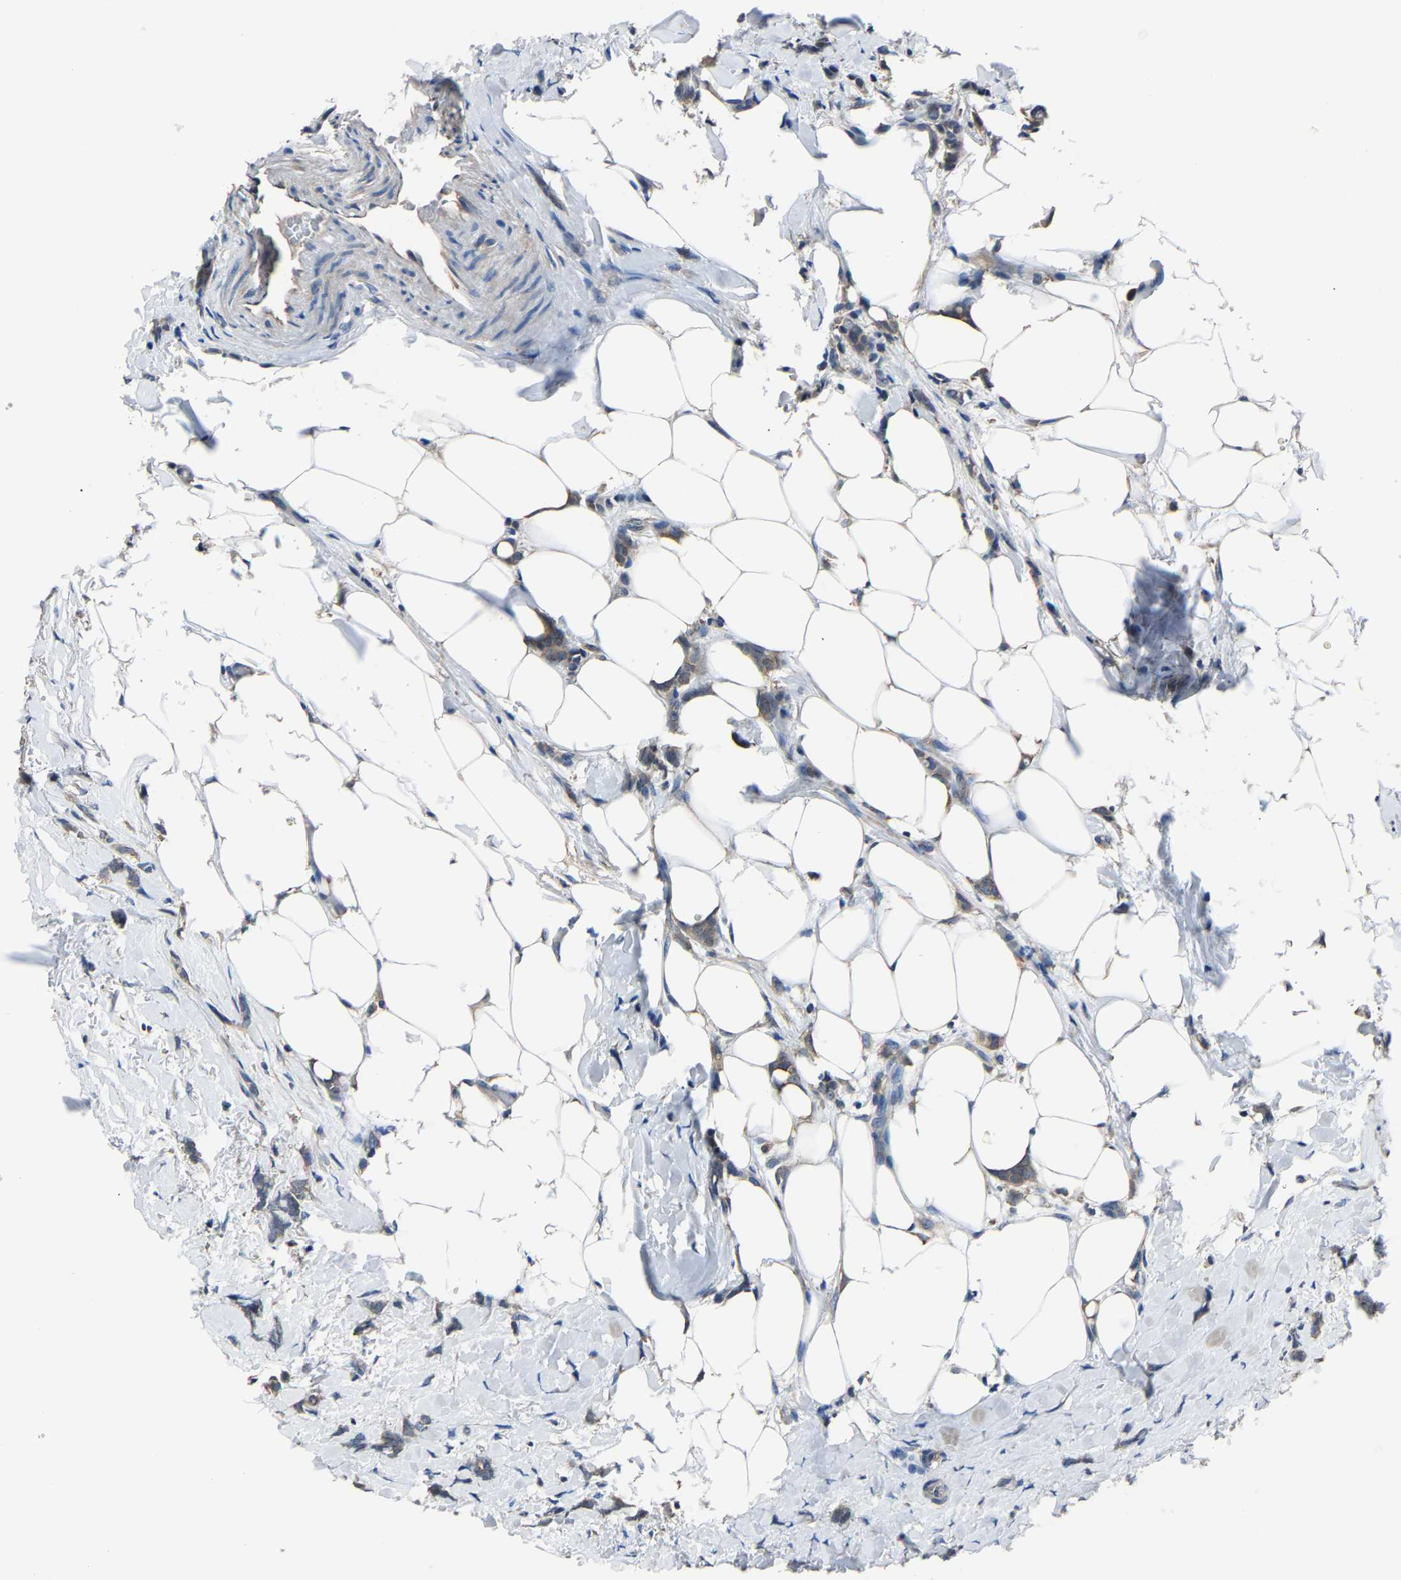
{"staining": {"intensity": "weak", "quantity": ">75%", "location": "cytoplasmic/membranous"}, "tissue": "breast cancer", "cell_type": "Tumor cells", "image_type": "cancer", "snomed": [{"axis": "morphology", "description": "Lobular carcinoma, in situ"}, {"axis": "morphology", "description": "Lobular carcinoma"}, {"axis": "topography", "description": "Breast"}], "caption": "Breast lobular carcinoma in situ was stained to show a protein in brown. There is low levels of weak cytoplasmic/membranous staining in approximately >75% of tumor cells.", "gene": "STRBP", "patient": {"sex": "female", "age": 41}}